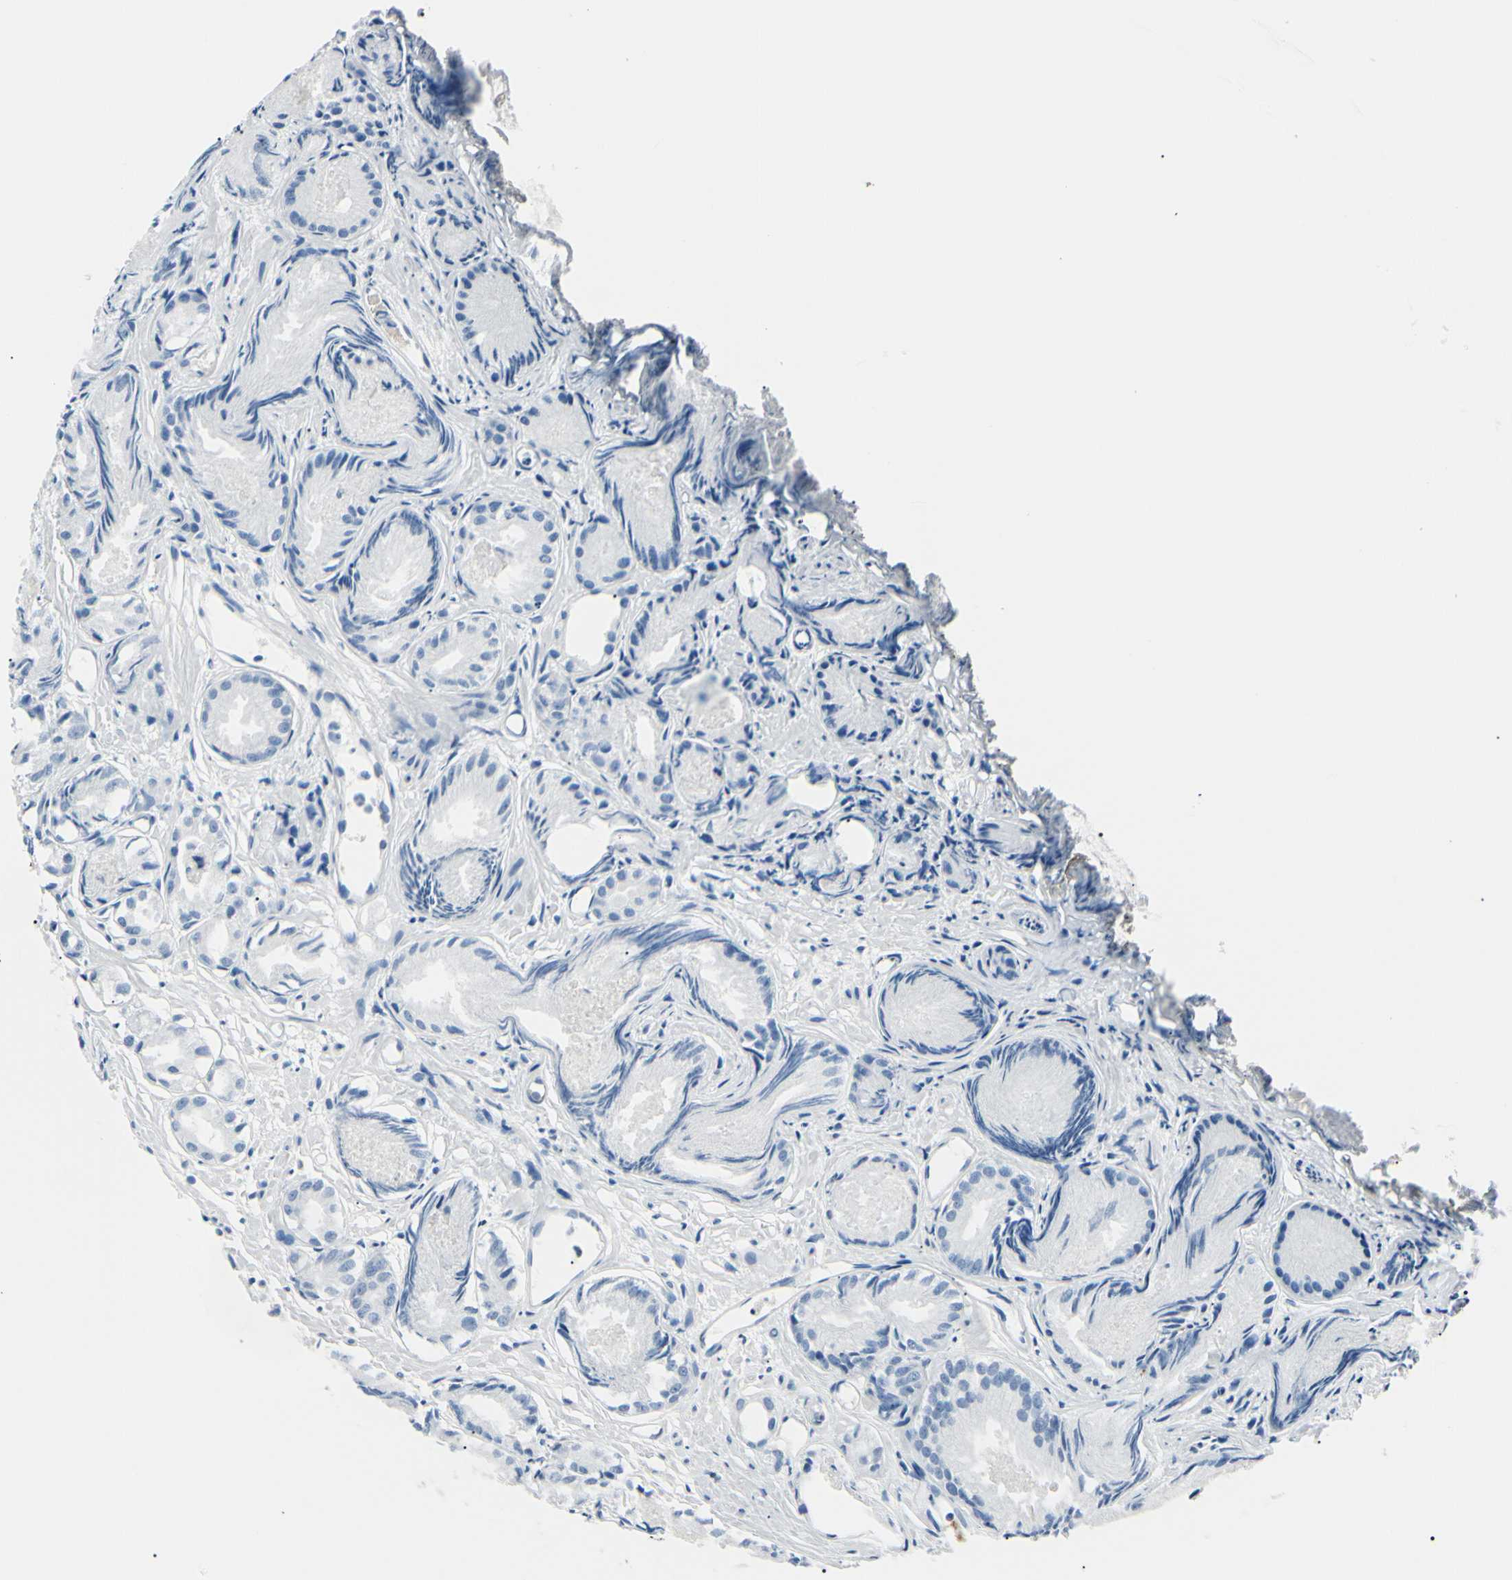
{"staining": {"intensity": "negative", "quantity": "none", "location": "none"}, "tissue": "prostate cancer", "cell_type": "Tumor cells", "image_type": "cancer", "snomed": [{"axis": "morphology", "description": "Adenocarcinoma, Low grade"}, {"axis": "topography", "description": "Prostate"}], "caption": "Tumor cells are negative for brown protein staining in prostate cancer.", "gene": "CA2", "patient": {"sex": "male", "age": 72}}